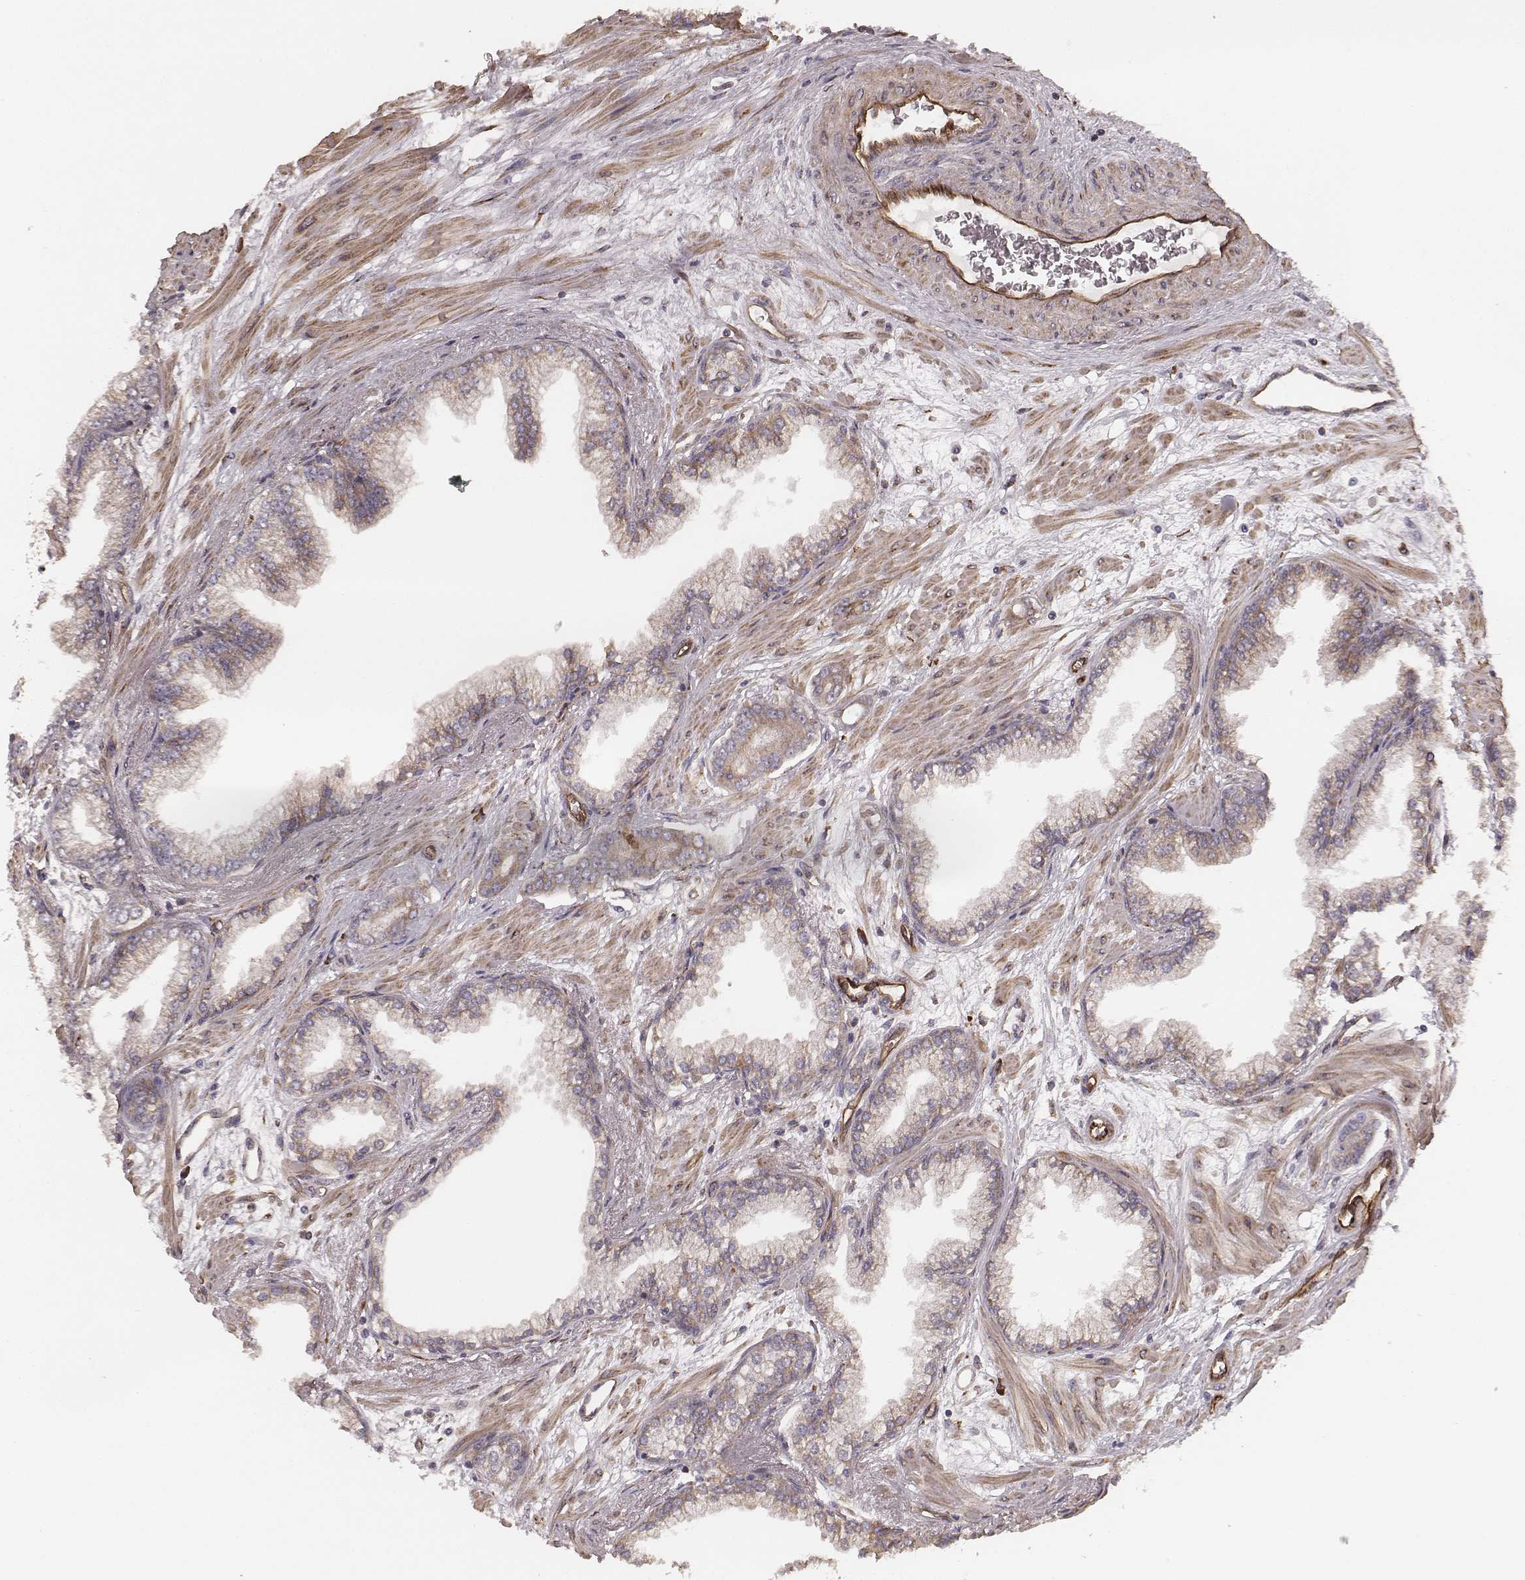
{"staining": {"intensity": "weak", "quantity": ">75%", "location": "cytoplasmic/membranous"}, "tissue": "prostate cancer", "cell_type": "Tumor cells", "image_type": "cancer", "snomed": [{"axis": "morphology", "description": "Adenocarcinoma, Low grade"}, {"axis": "topography", "description": "Prostate"}], "caption": "IHC (DAB) staining of adenocarcinoma (low-grade) (prostate) demonstrates weak cytoplasmic/membranous protein expression in approximately >75% of tumor cells.", "gene": "PALMD", "patient": {"sex": "male", "age": 64}}